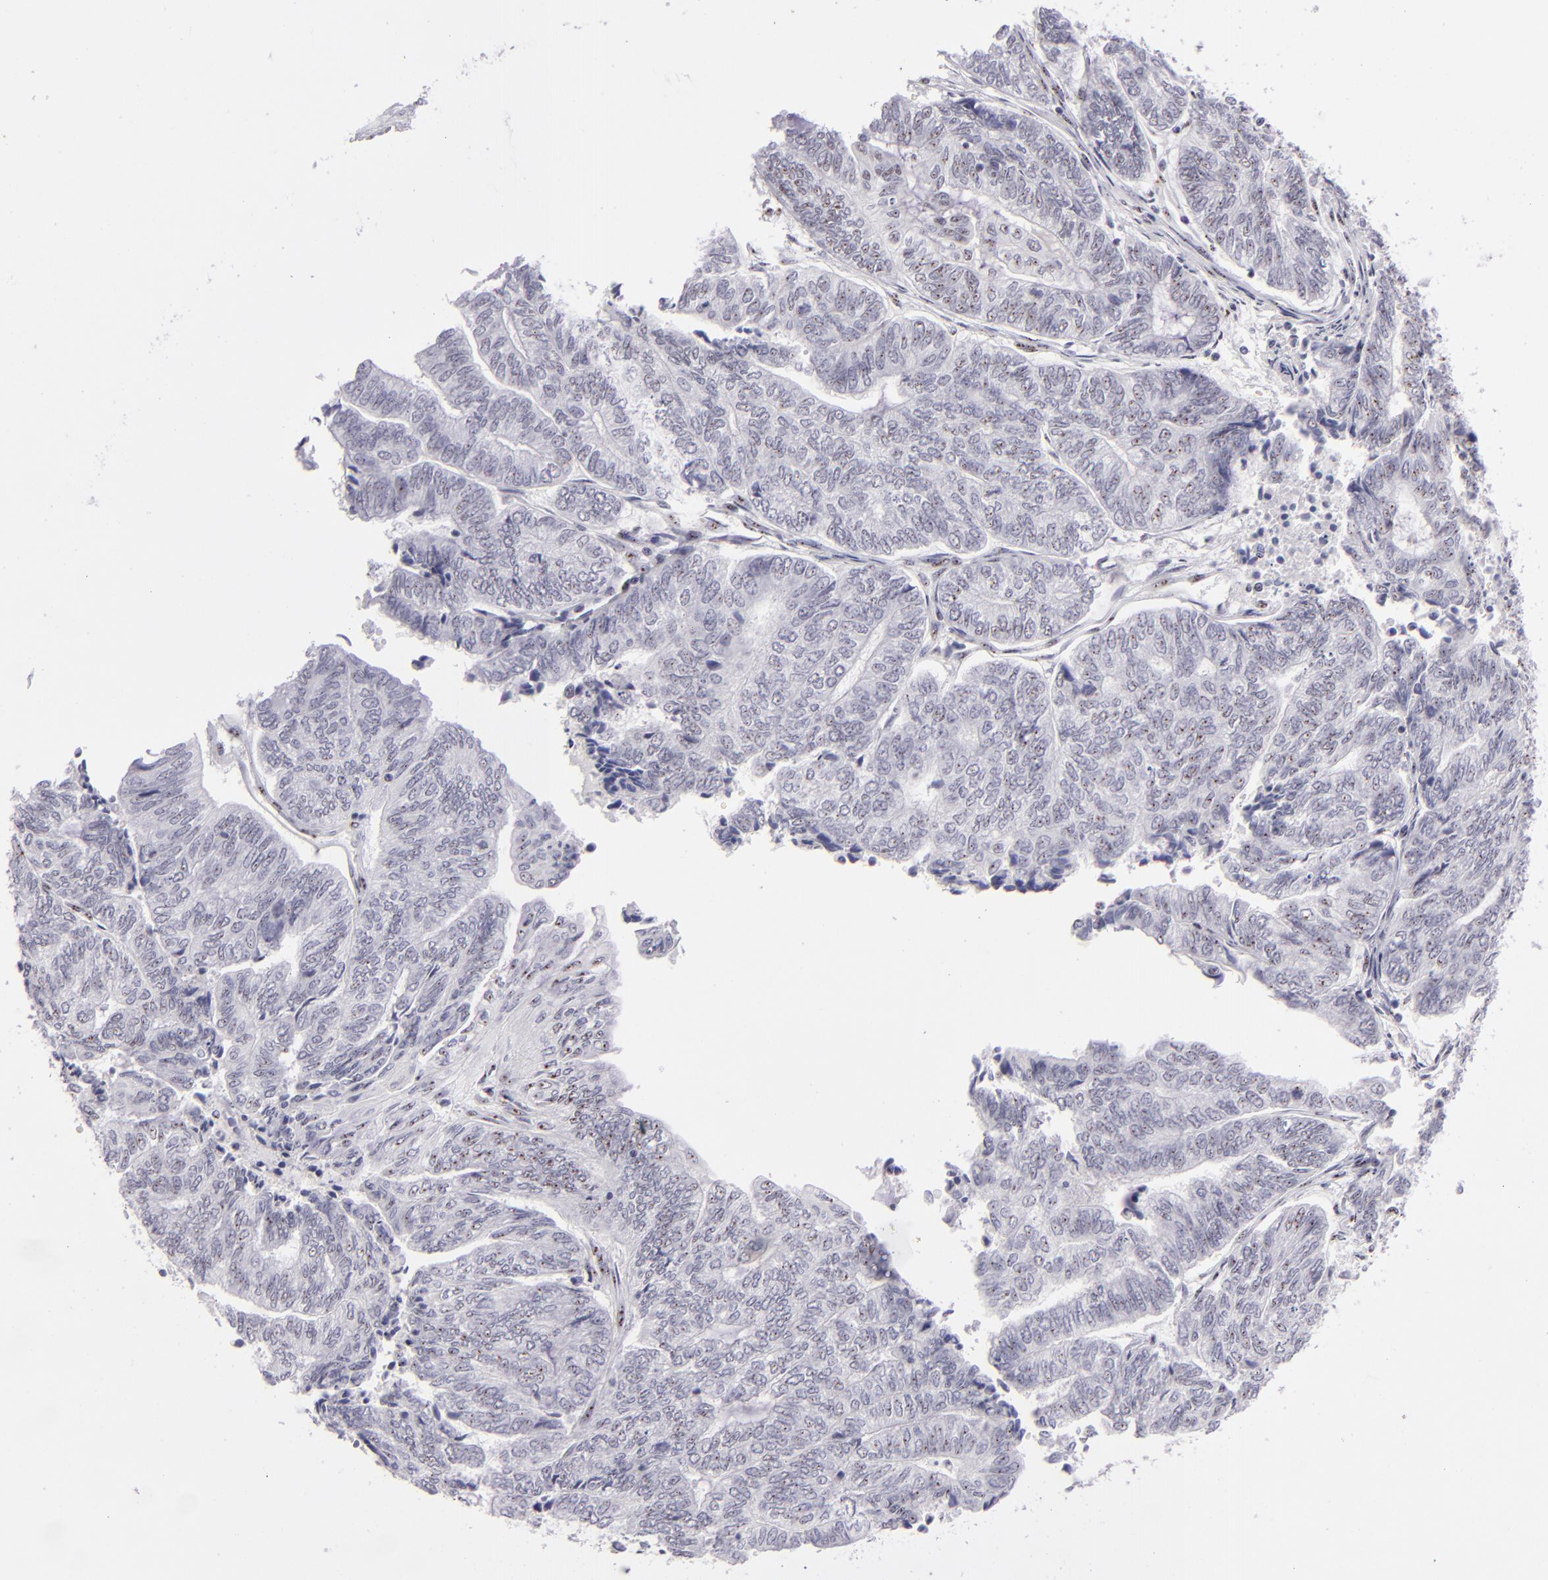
{"staining": {"intensity": "negative", "quantity": "none", "location": "none"}, "tissue": "endometrial cancer", "cell_type": "Tumor cells", "image_type": "cancer", "snomed": [{"axis": "morphology", "description": "Adenocarcinoma, NOS"}, {"axis": "topography", "description": "Uterus"}, {"axis": "topography", "description": "Endometrium"}], "caption": "Adenocarcinoma (endometrial) stained for a protein using immunohistochemistry displays no expression tumor cells.", "gene": "TOP3A", "patient": {"sex": "female", "age": 70}}